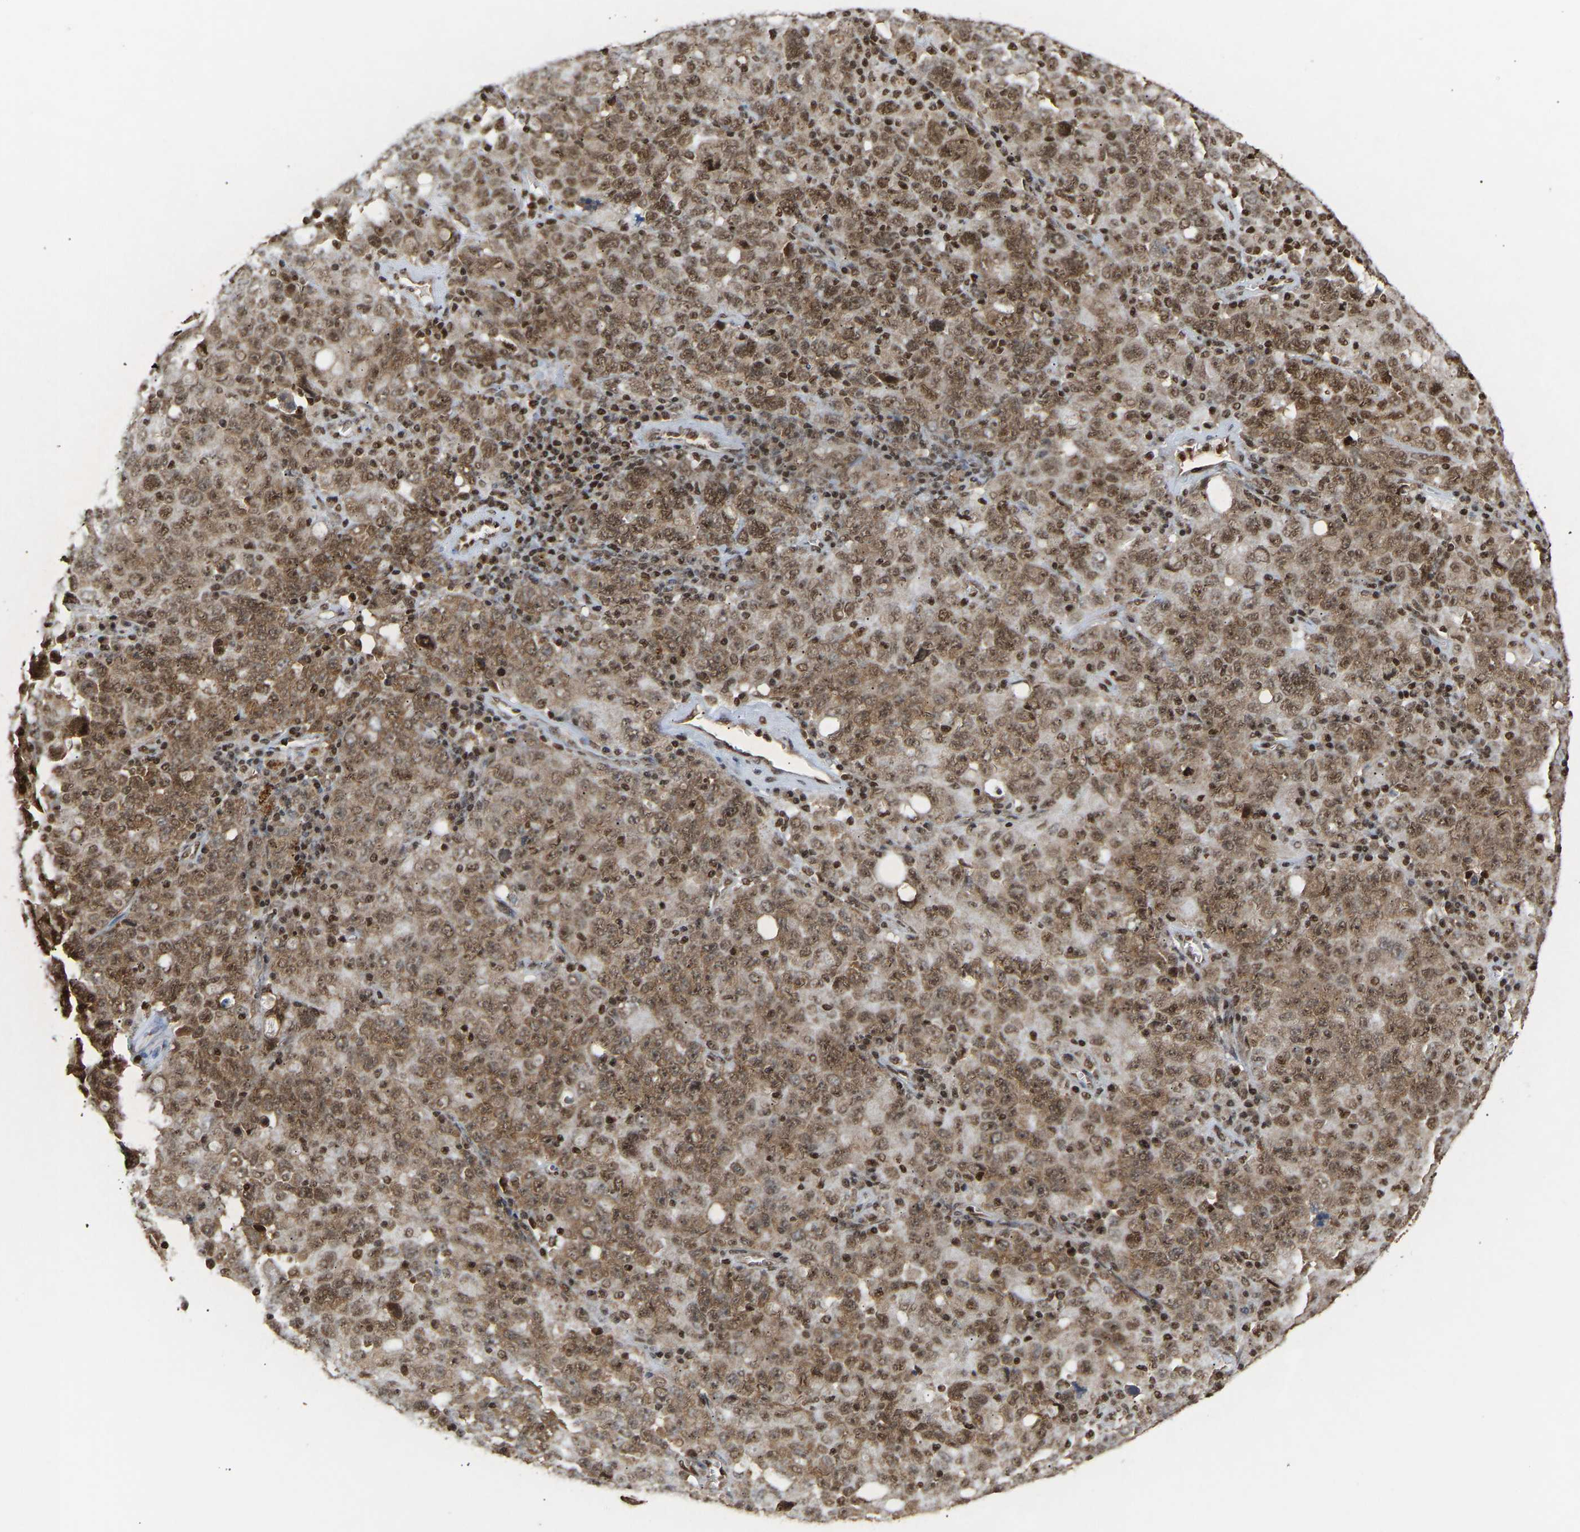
{"staining": {"intensity": "moderate", "quantity": ">75%", "location": "cytoplasmic/membranous,nuclear"}, "tissue": "ovarian cancer", "cell_type": "Tumor cells", "image_type": "cancer", "snomed": [{"axis": "morphology", "description": "Carcinoma, endometroid"}, {"axis": "topography", "description": "Ovary"}], "caption": "An immunohistochemistry (IHC) histopathology image of neoplastic tissue is shown. Protein staining in brown highlights moderate cytoplasmic/membranous and nuclear positivity in ovarian endometroid carcinoma within tumor cells.", "gene": "ALYREF", "patient": {"sex": "female", "age": 62}}